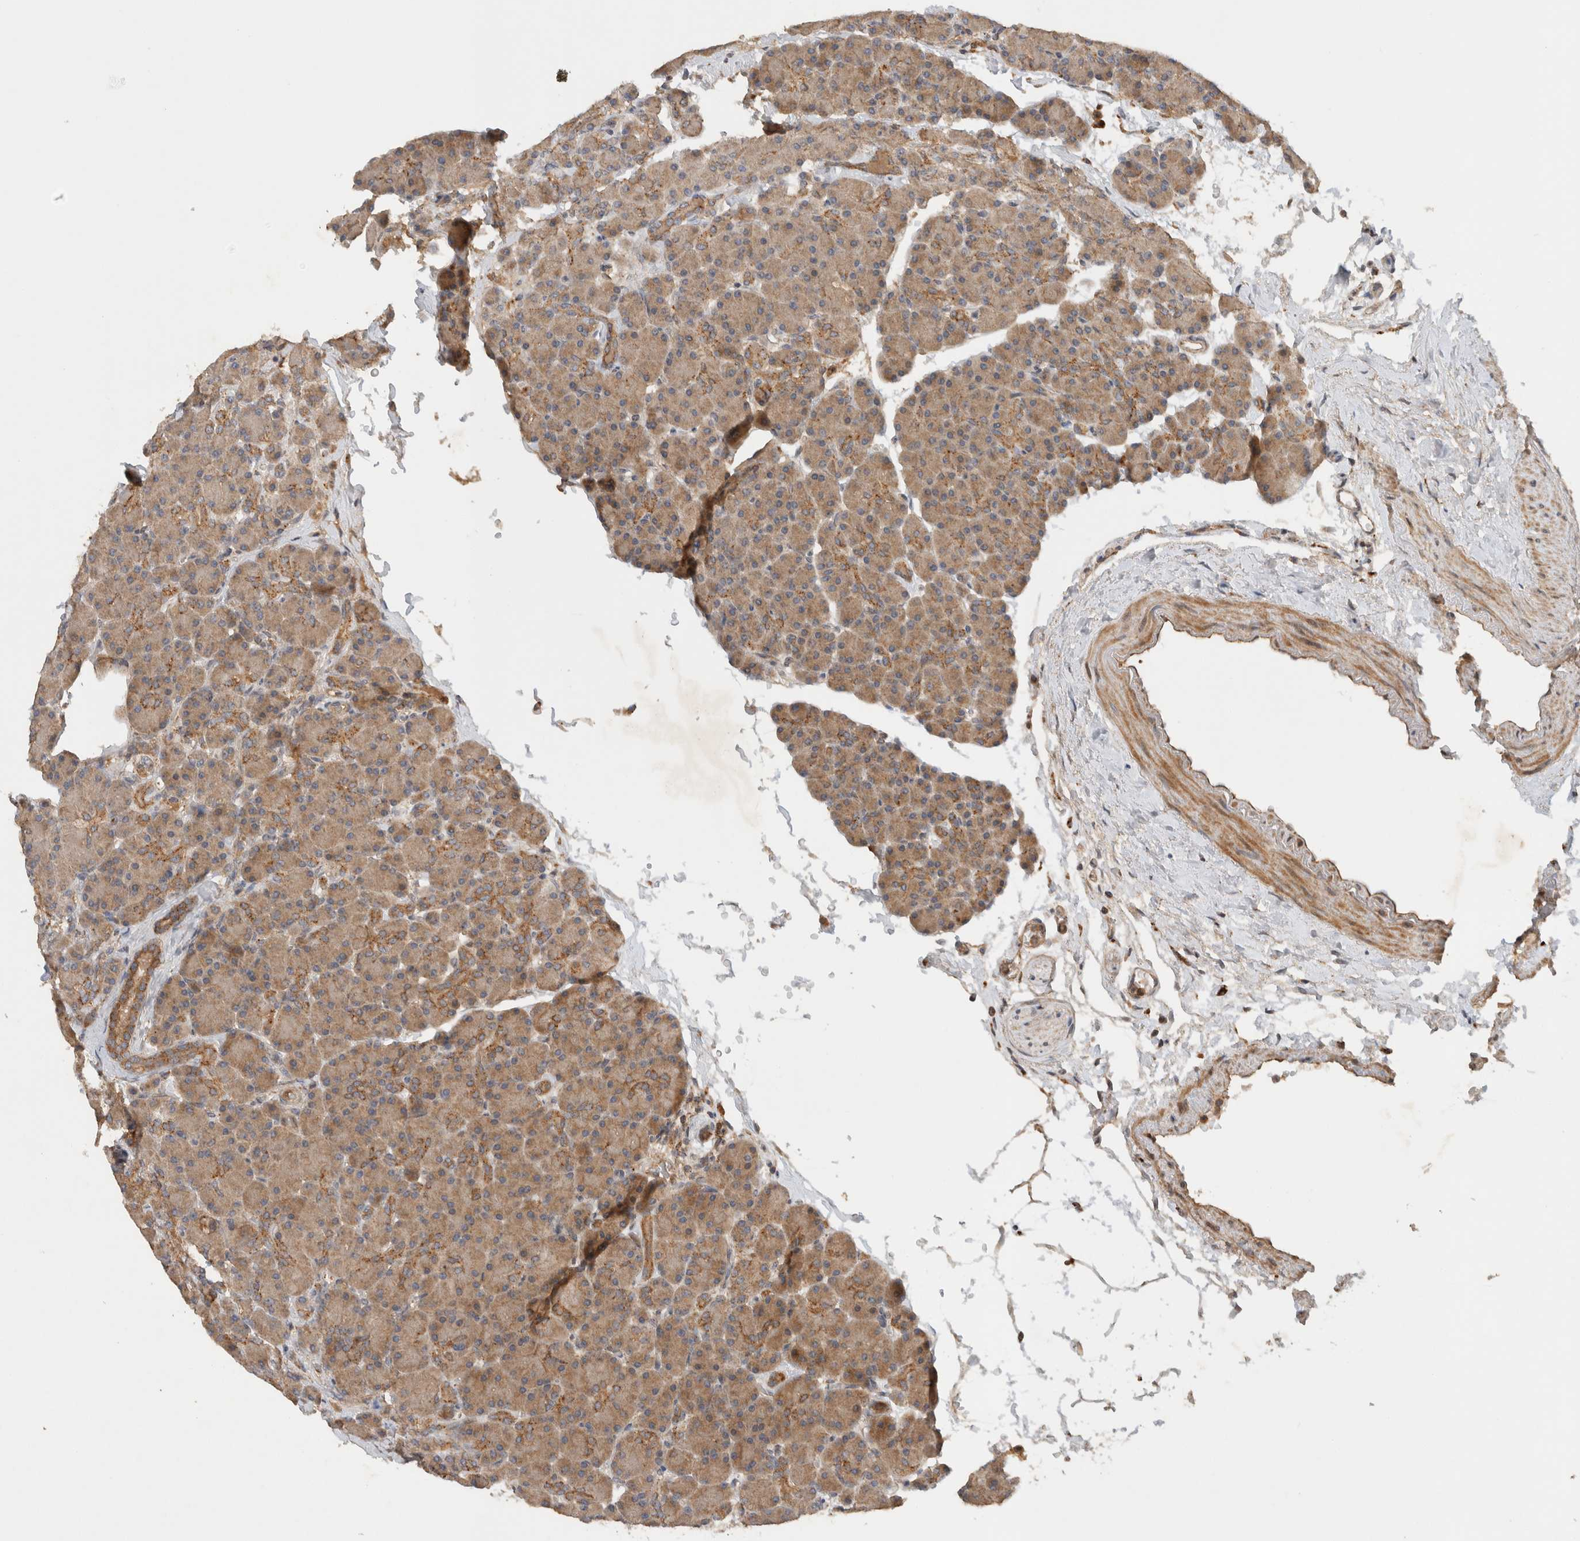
{"staining": {"intensity": "moderate", "quantity": "25%-75%", "location": "cytoplasmic/membranous"}, "tissue": "pancreas", "cell_type": "Exocrine glandular cells", "image_type": "normal", "snomed": [{"axis": "morphology", "description": "Normal tissue, NOS"}, {"axis": "topography", "description": "Pancreas"}], "caption": "High-power microscopy captured an immunohistochemistry image of unremarkable pancreas, revealing moderate cytoplasmic/membranous positivity in approximately 25%-75% of exocrine glandular cells.", "gene": "ARMC9", "patient": {"sex": "female", "age": 43}}